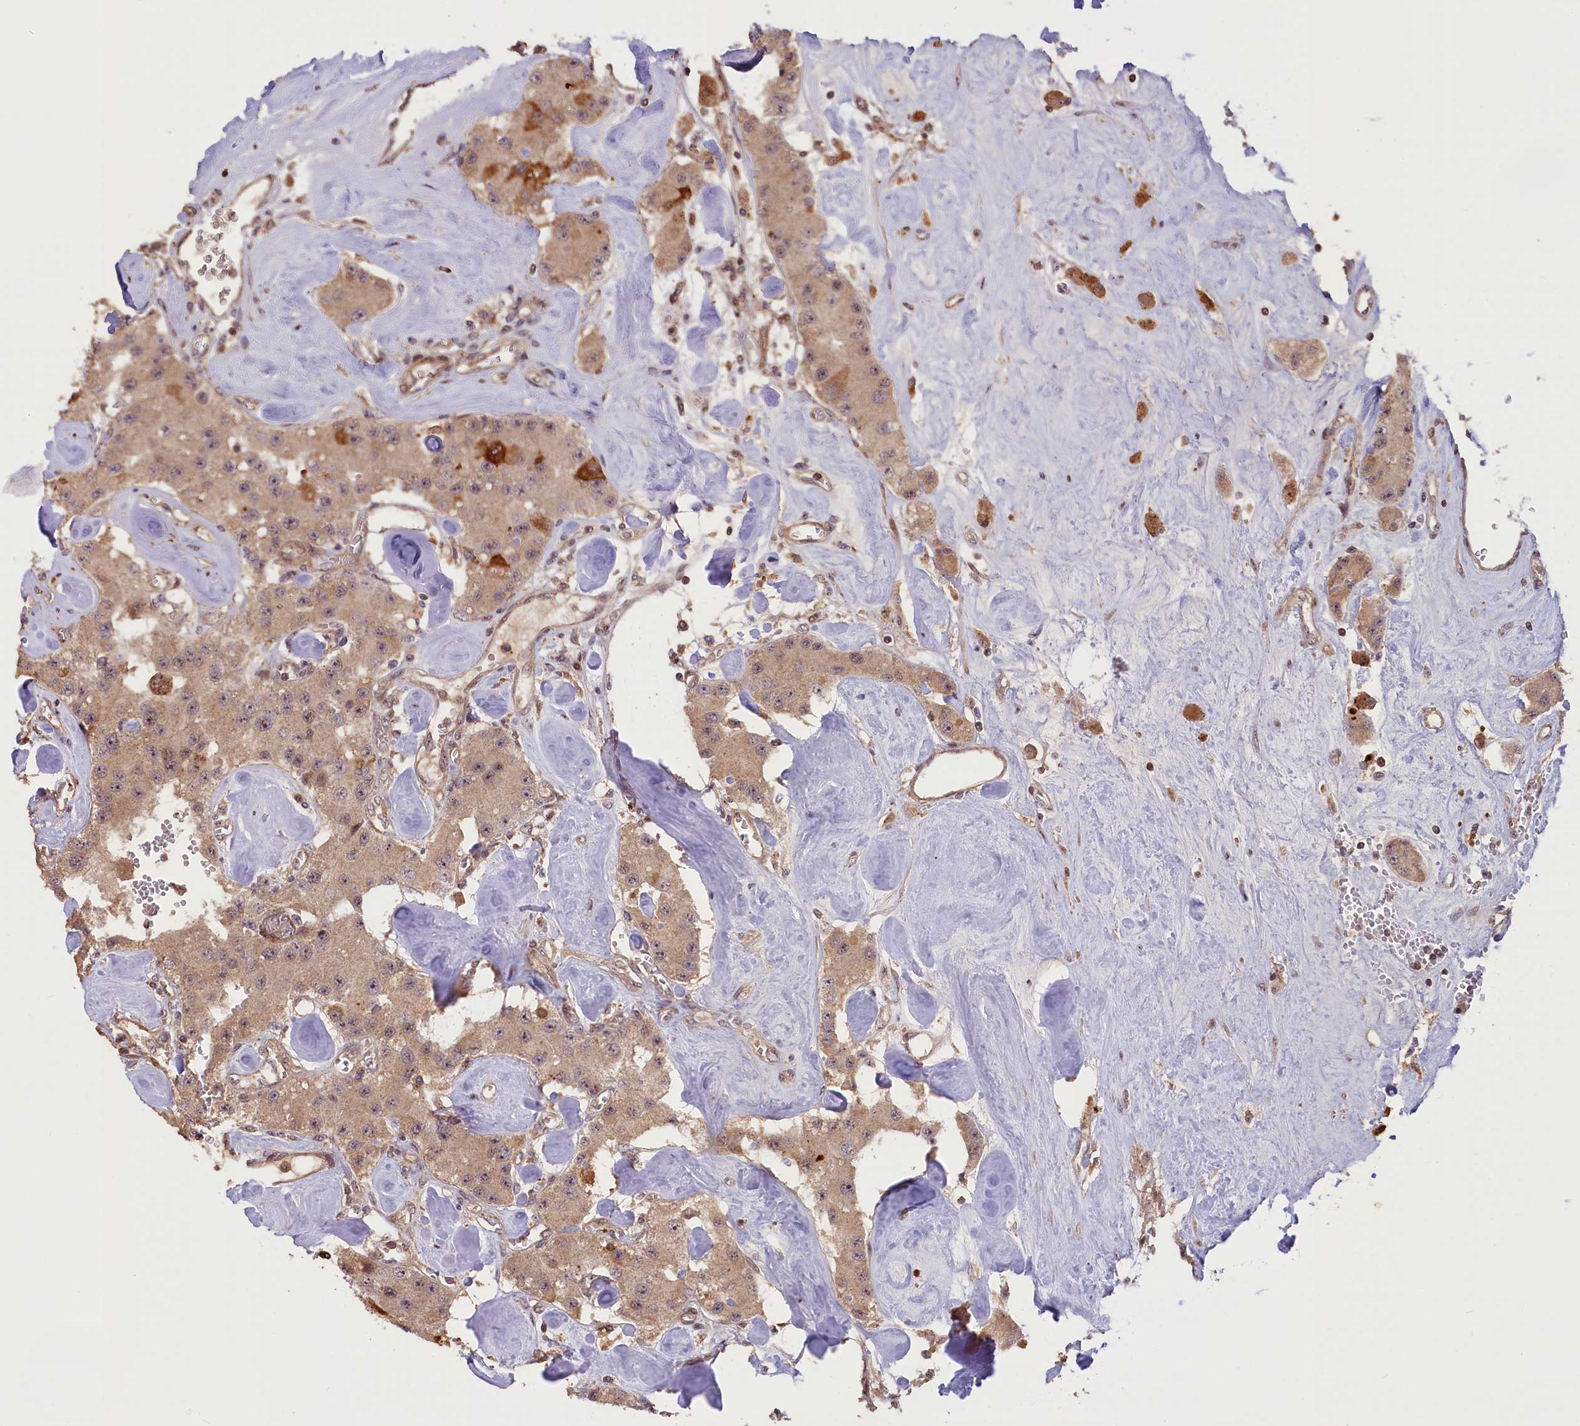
{"staining": {"intensity": "moderate", "quantity": ">75%", "location": "cytoplasmic/membranous,nuclear"}, "tissue": "carcinoid", "cell_type": "Tumor cells", "image_type": "cancer", "snomed": [{"axis": "morphology", "description": "Carcinoid, malignant, NOS"}, {"axis": "topography", "description": "Pancreas"}], "caption": "Immunohistochemistry histopathology image of human malignant carcinoid stained for a protein (brown), which exhibits medium levels of moderate cytoplasmic/membranous and nuclear positivity in about >75% of tumor cells.", "gene": "FUZ", "patient": {"sex": "male", "age": 41}}